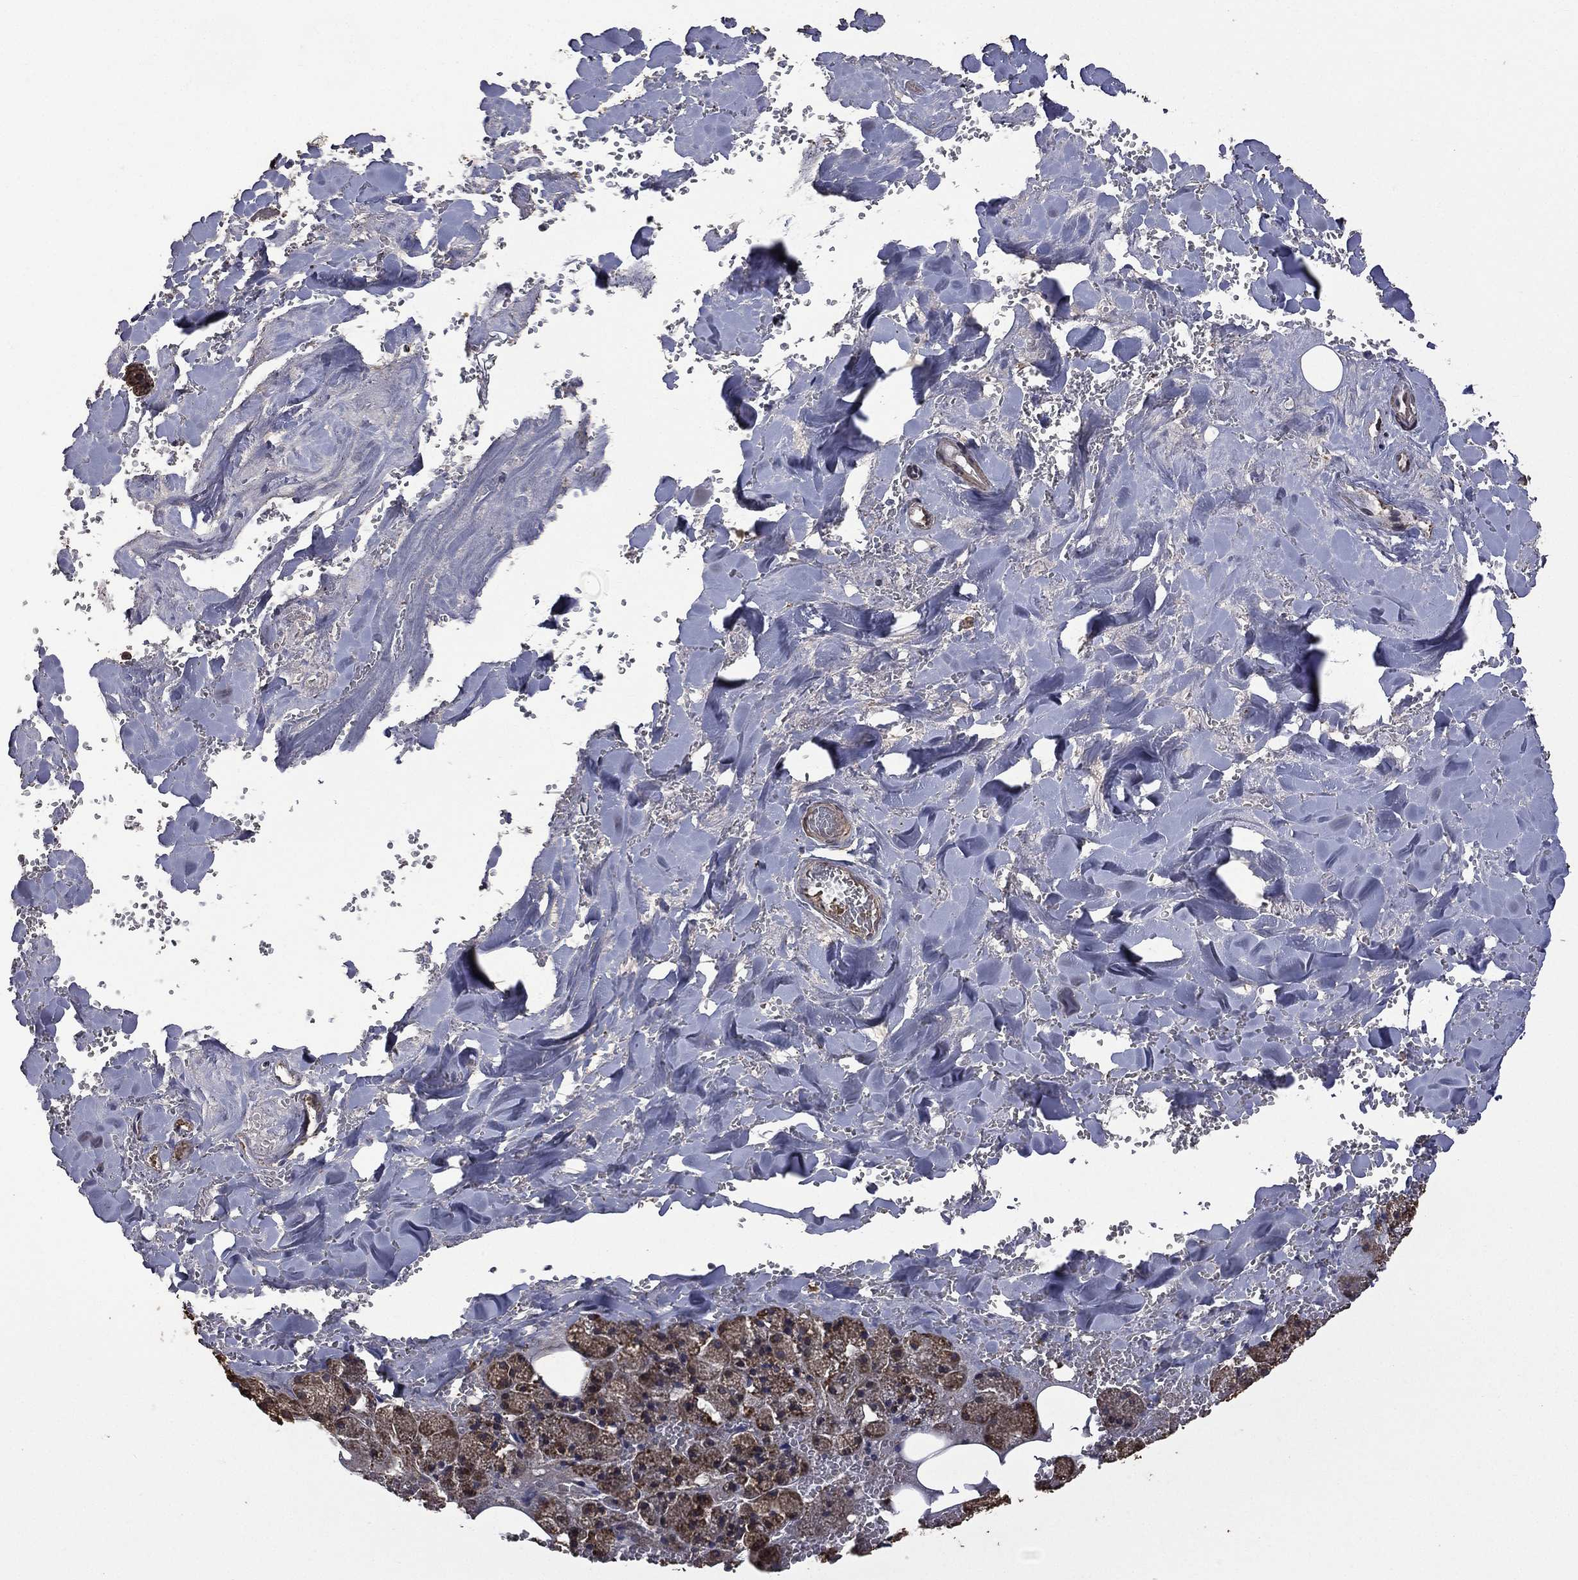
{"staining": {"intensity": "moderate", "quantity": ">75%", "location": "cytoplasmic/membranous"}, "tissue": "salivary gland", "cell_type": "Glandular cells", "image_type": "normal", "snomed": [{"axis": "morphology", "description": "Normal tissue, NOS"}, {"axis": "topography", "description": "Salivary gland"}], "caption": "An image of salivary gland stained for a protein demonstrates moderate cytoplasmic/membranous brown staining in glandular cells.", "gene": "METTL27", "patient": {"sex": "male", "age": 38}}